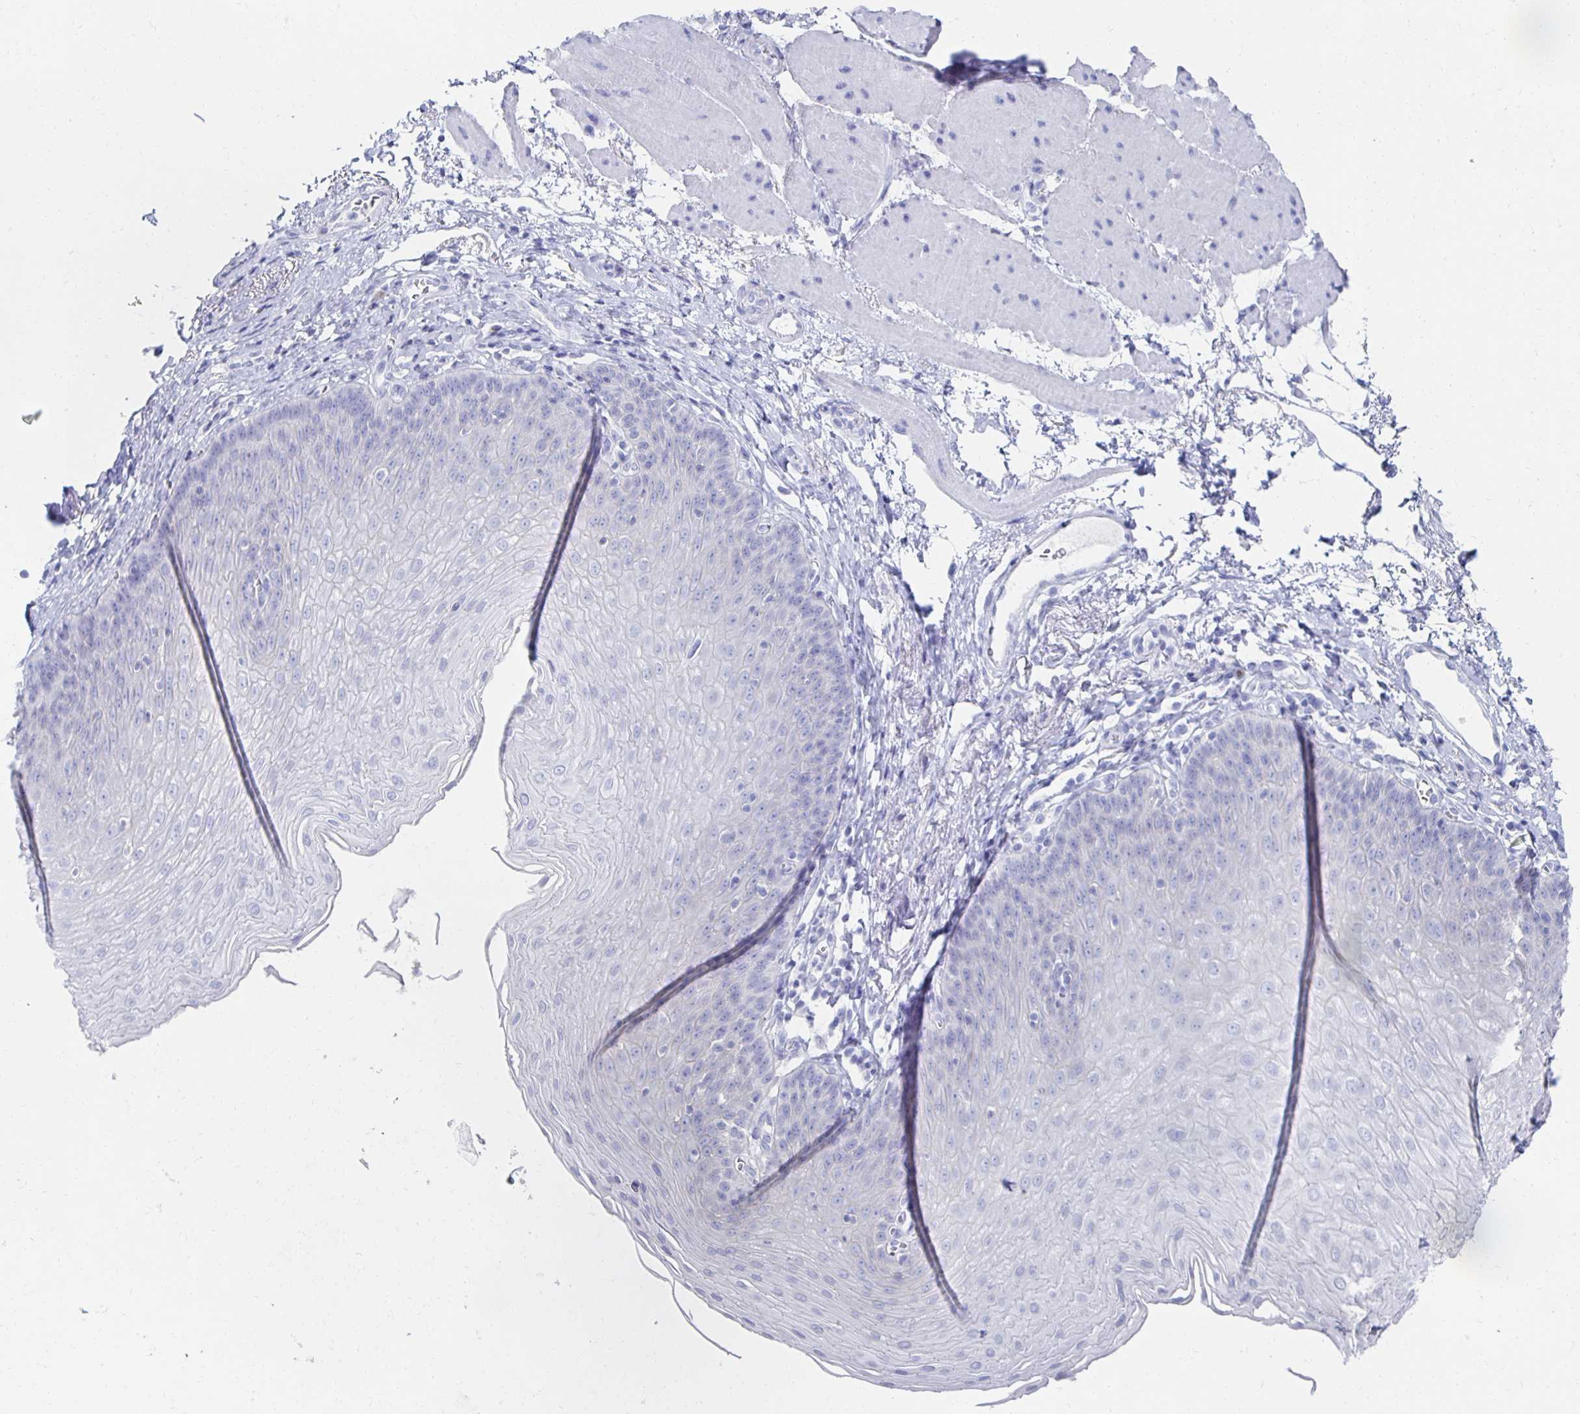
{"staining": {"intensity": "negative", "quantity": "none", "location": "none"}, "tissue": "esophagus", "cell_type": "Squamous epithelial cells", "image_type": "normal", "snomed": [{"axis": "morphology", "description": "Normal tissue, NOS"}, {"axis": "topography", "description": "Esophagus"}], "caption": "Esophagus stained for a protein using immunohistochemistry exhibits no positivity squamous epithelial cells.", "gene": "PRDM7", "patient": {"sex": "female", "age": 81}}